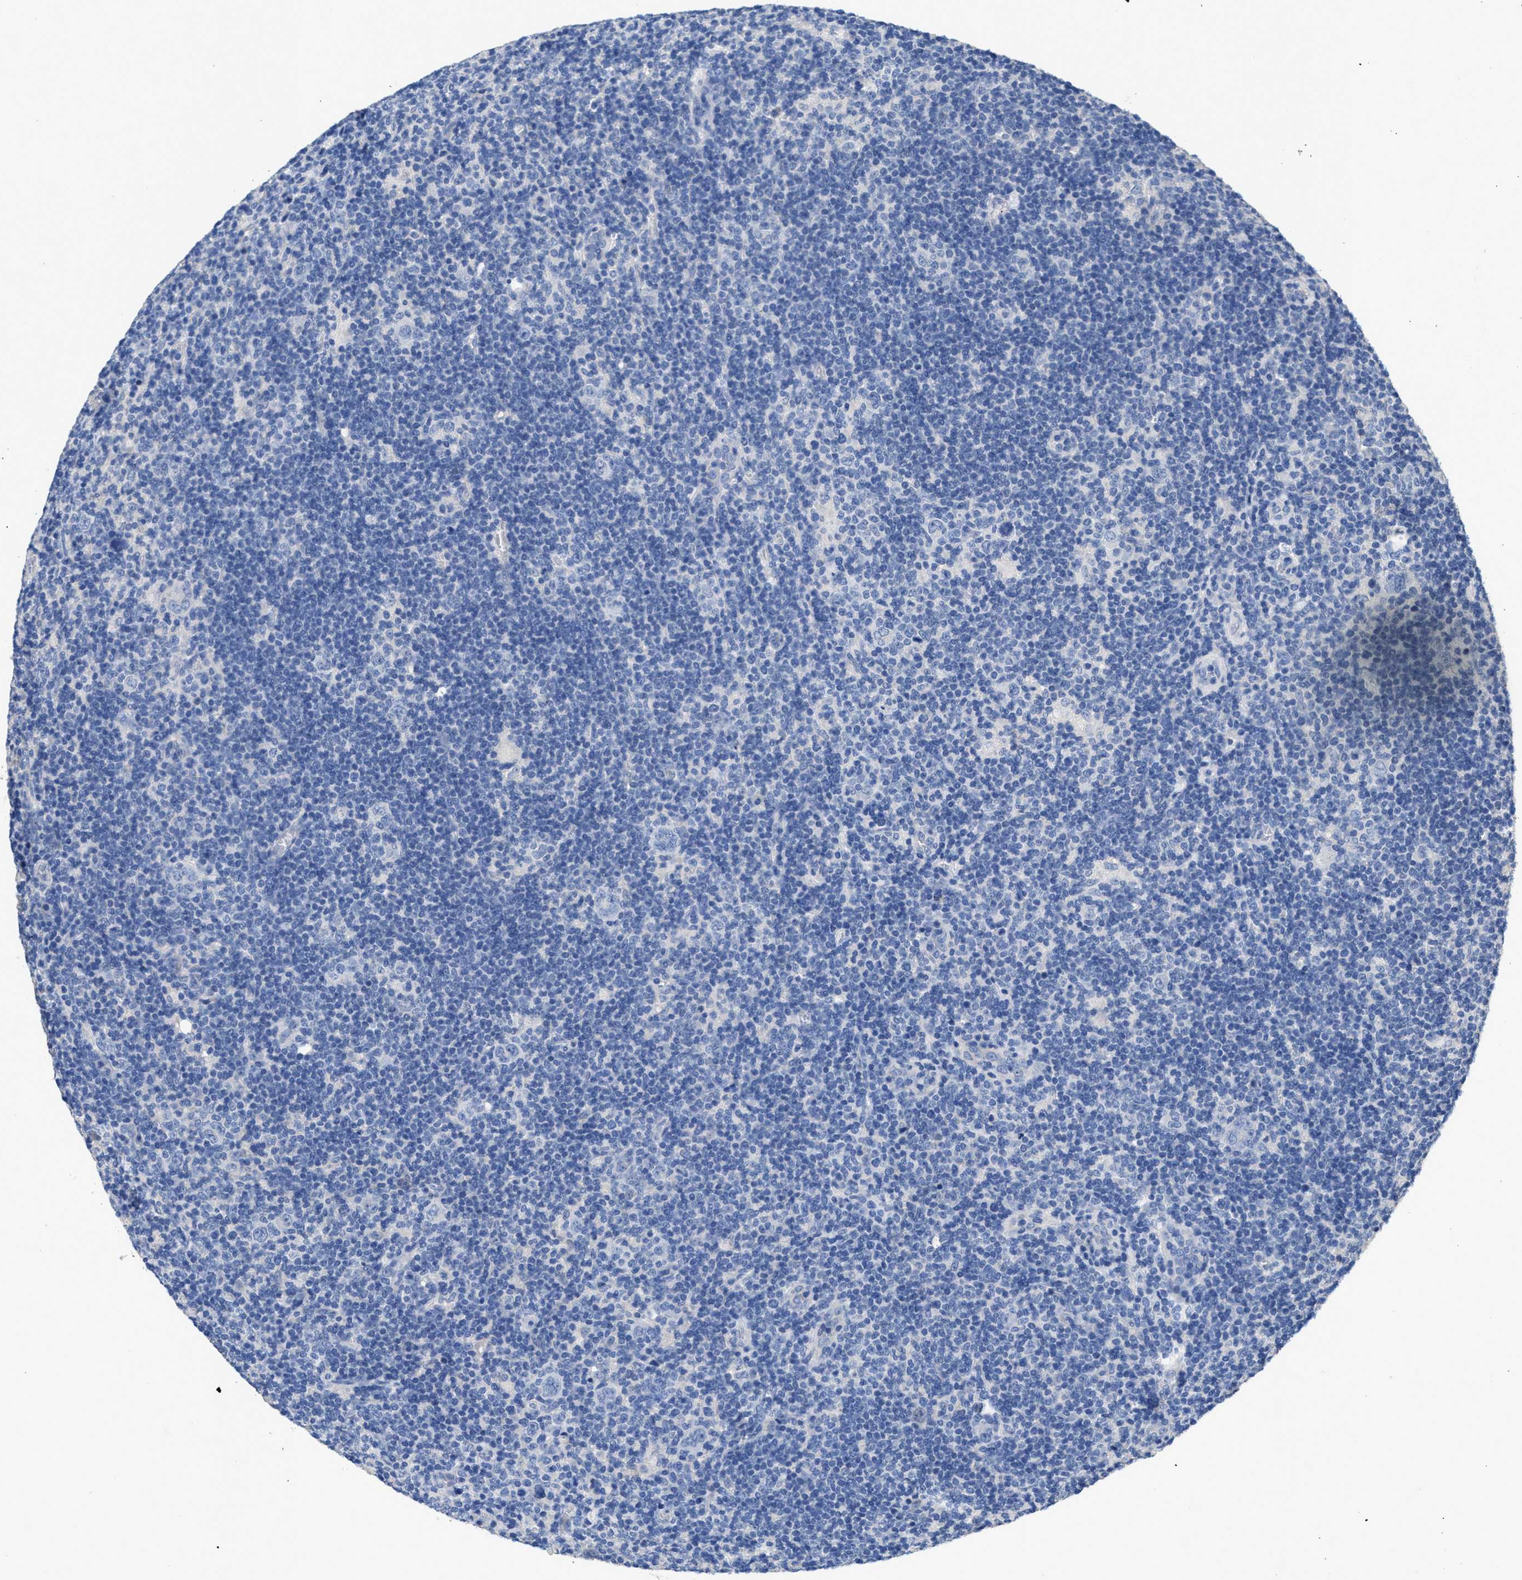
{"staining": {"intensity": "negative", "quantity": "none", "location": "none"}, "tissue": "lymphoma", "cell_type": "Tumor cells", "image_type": "cancer", "snomed": [{"axis": "morphology", "description": "Hodgkin's disease, NOS"}, {"axis": "topography", "description": "Lymph node"}], "caption": "IHC of lymphoma demonstrates no expression in tumor cells.", "gene": "CA9", "patient": {"sex": "female", "age": 57}}